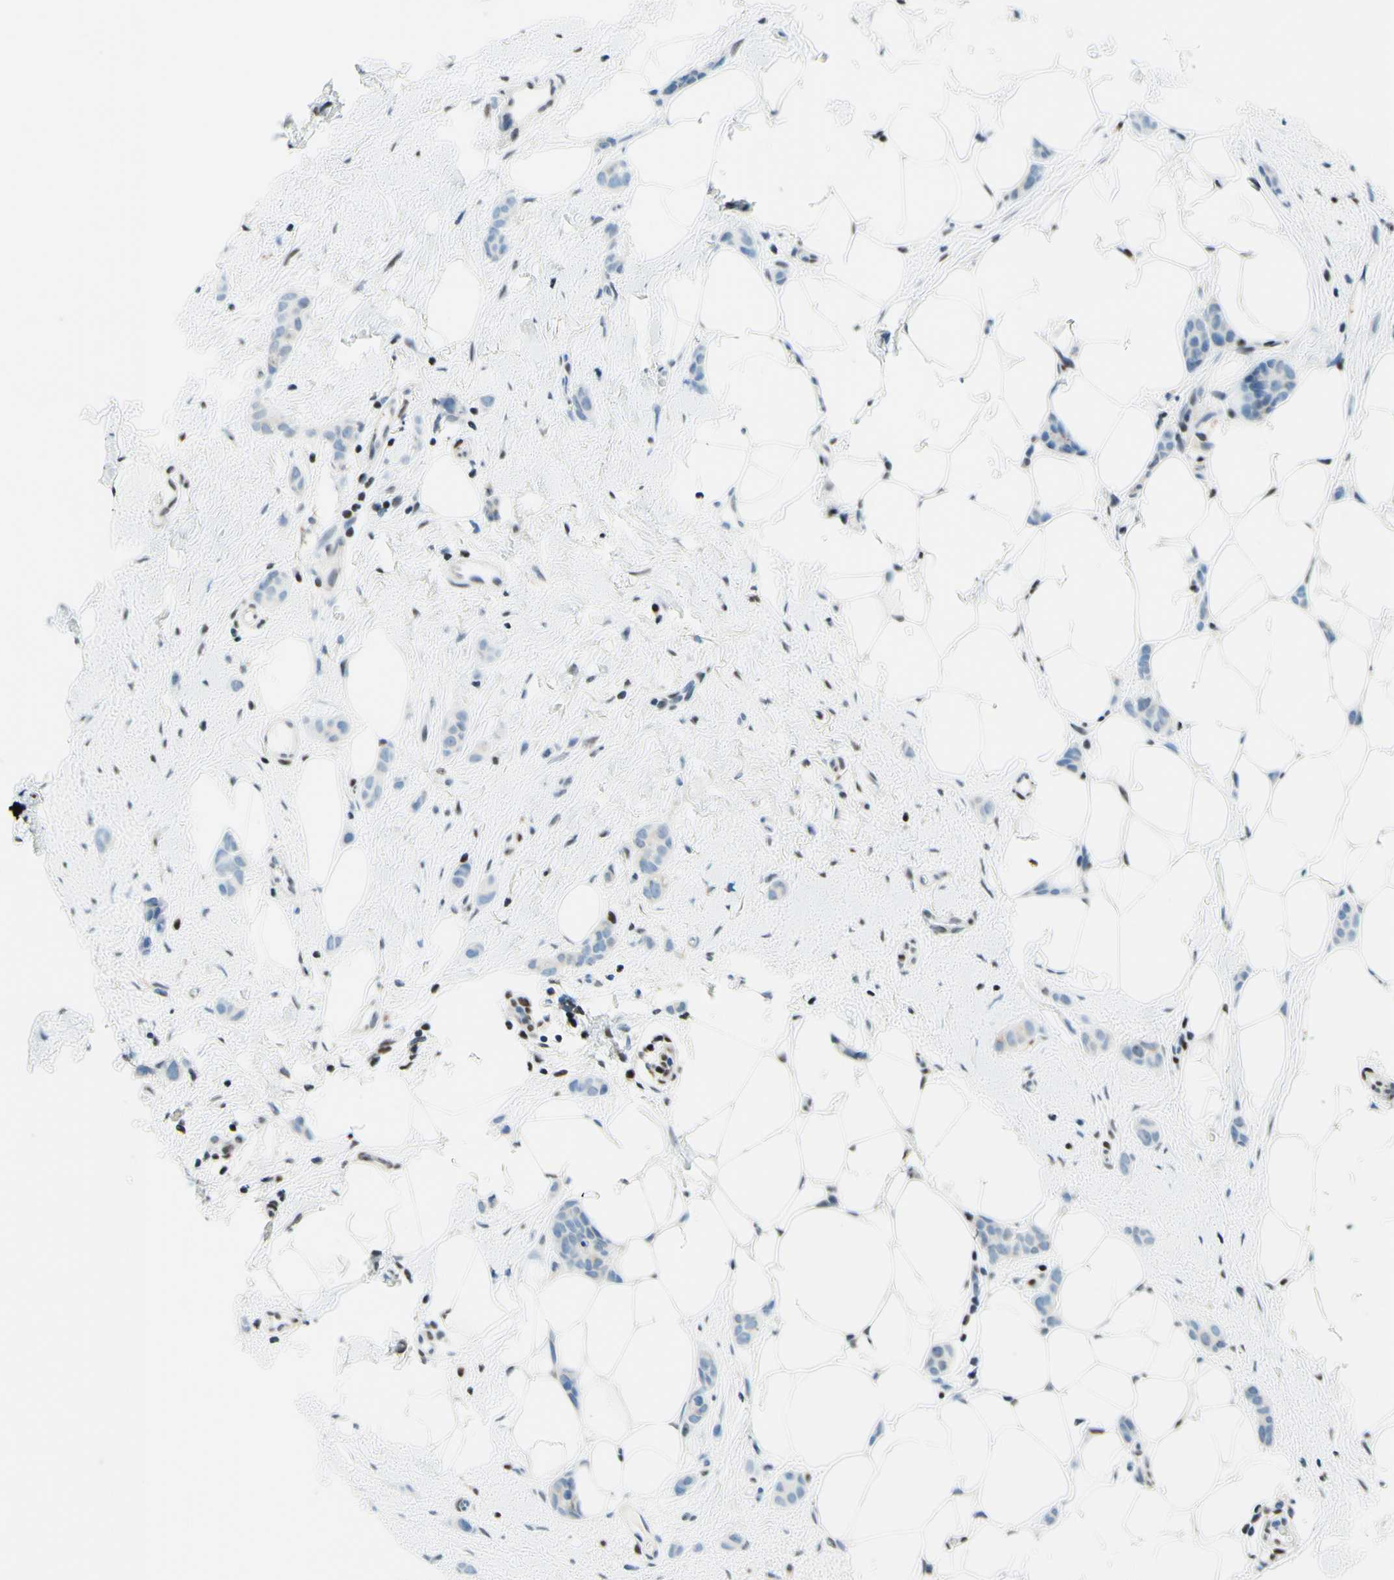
{"staining": {"intensity": "weak", "quantity": "<25%", "location": "cytoplasmic/membranous,nuclear"}, "tissue": "breast cancer", "cell_type": "Tumor cells", "image_type": "cancer", "snomed": [{"axis": "morphology", "description": "Lobular carcinoma"}, {"axis": "topography", "description": "Skin"}, {"axis": "topography", "description": "Breast"}], "caption": "This is an IHC photomicrograph of human breast lobular carcinoma. There is no staining in tumor cells.", "gene": "CBX7", "patient": {"sex": "female", "age": 46}}